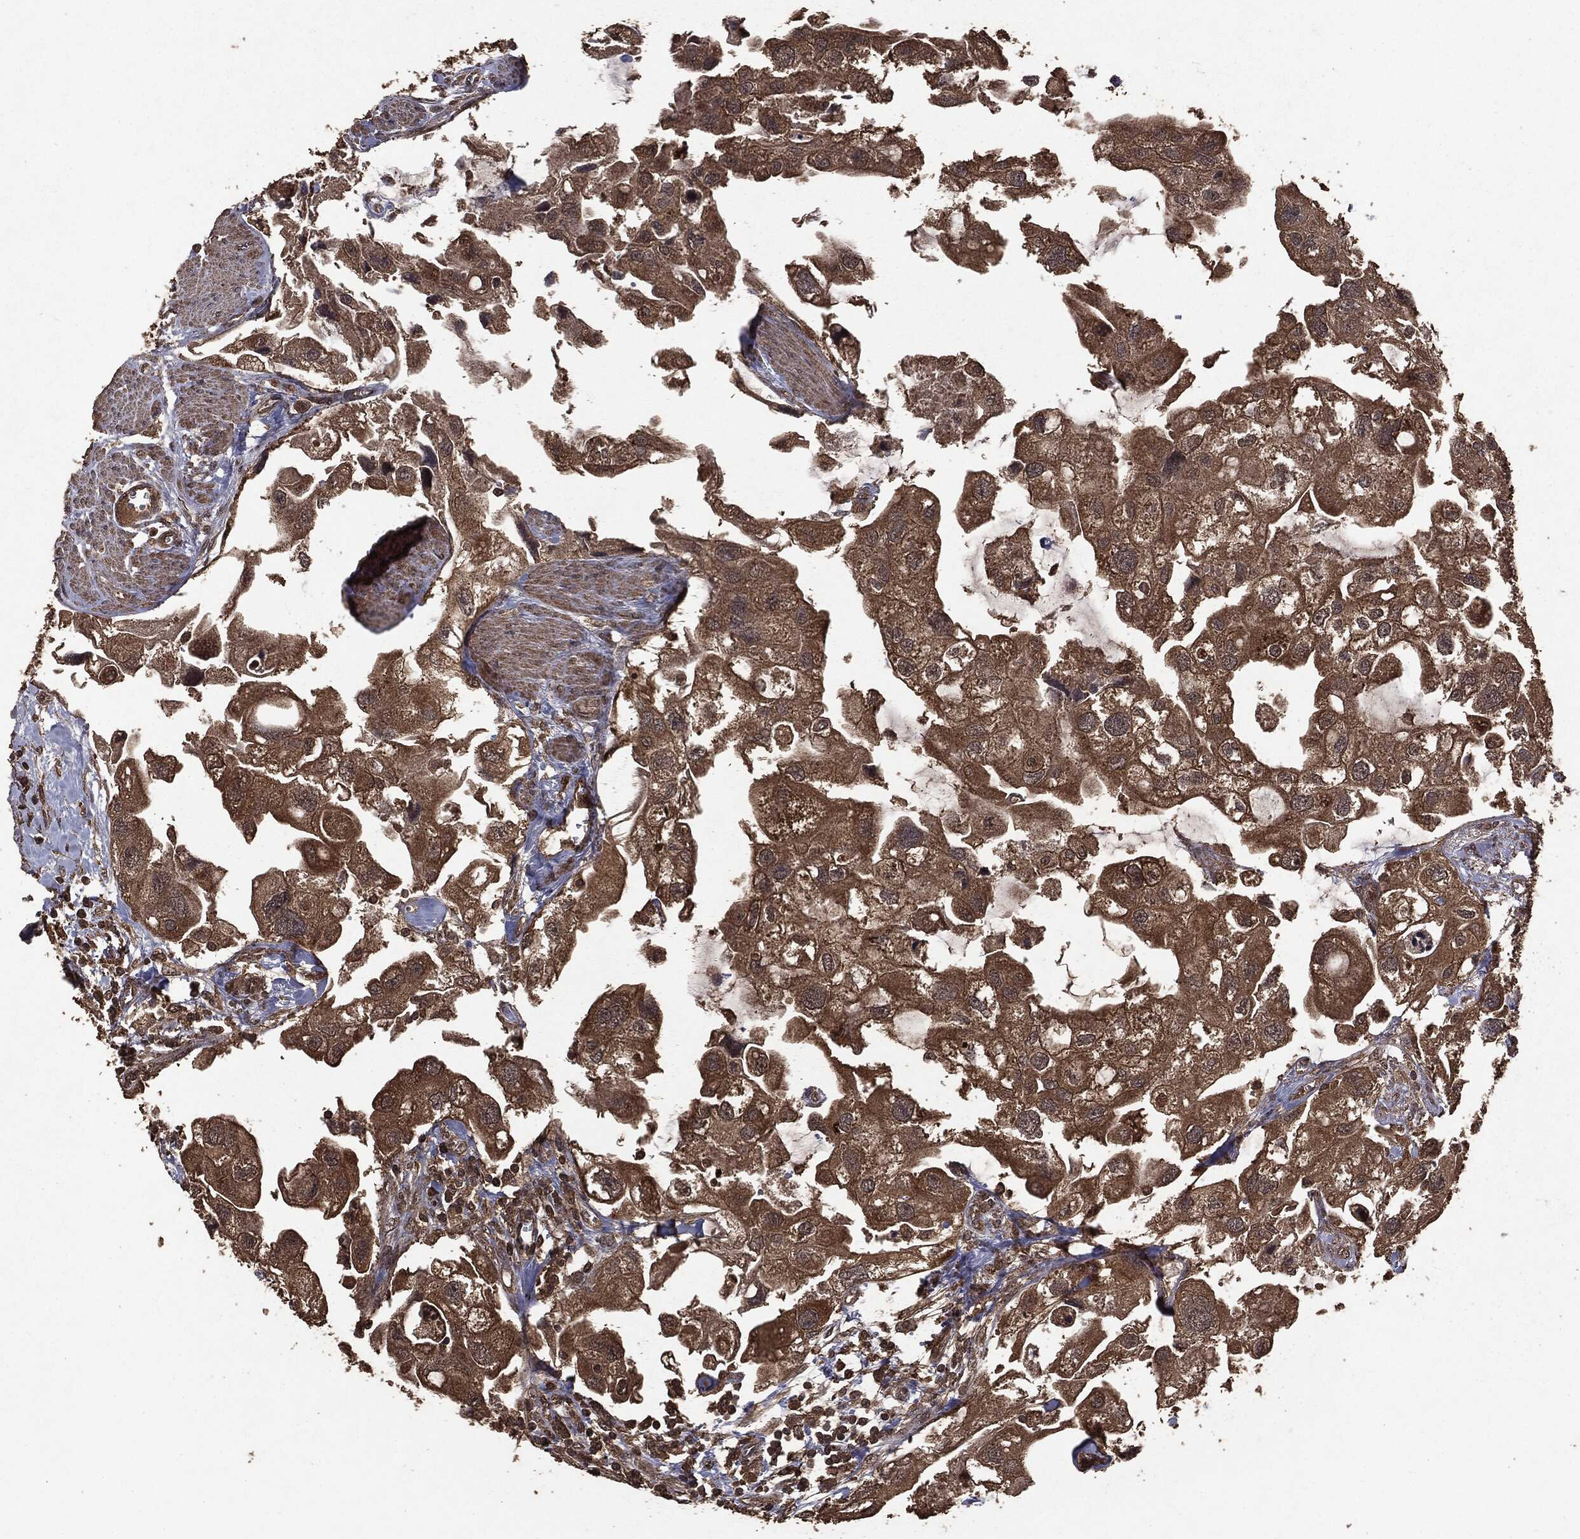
{"staining": {"intensity": "moderate", "quantity": ">75%", "location": "cytoplasmic/membranous"}, "tissue": "urothelial cancer", "cell_type": "Tumor cells", "image_type": "cancer", "snomed": [{"axis": "morphology", "description": "Urothelial carcinoma, High grade"}, {"axis": "topography", "description": "Urinary bladder"}], "caption": "About >75% of tumor cells in urothelial cancer reveal moderate cytoplasmic/membranous protein expression as visualized by brown immunohistochemical staining.", "gene": "NME1", "patient": {"sex": "male", "age": 59}}